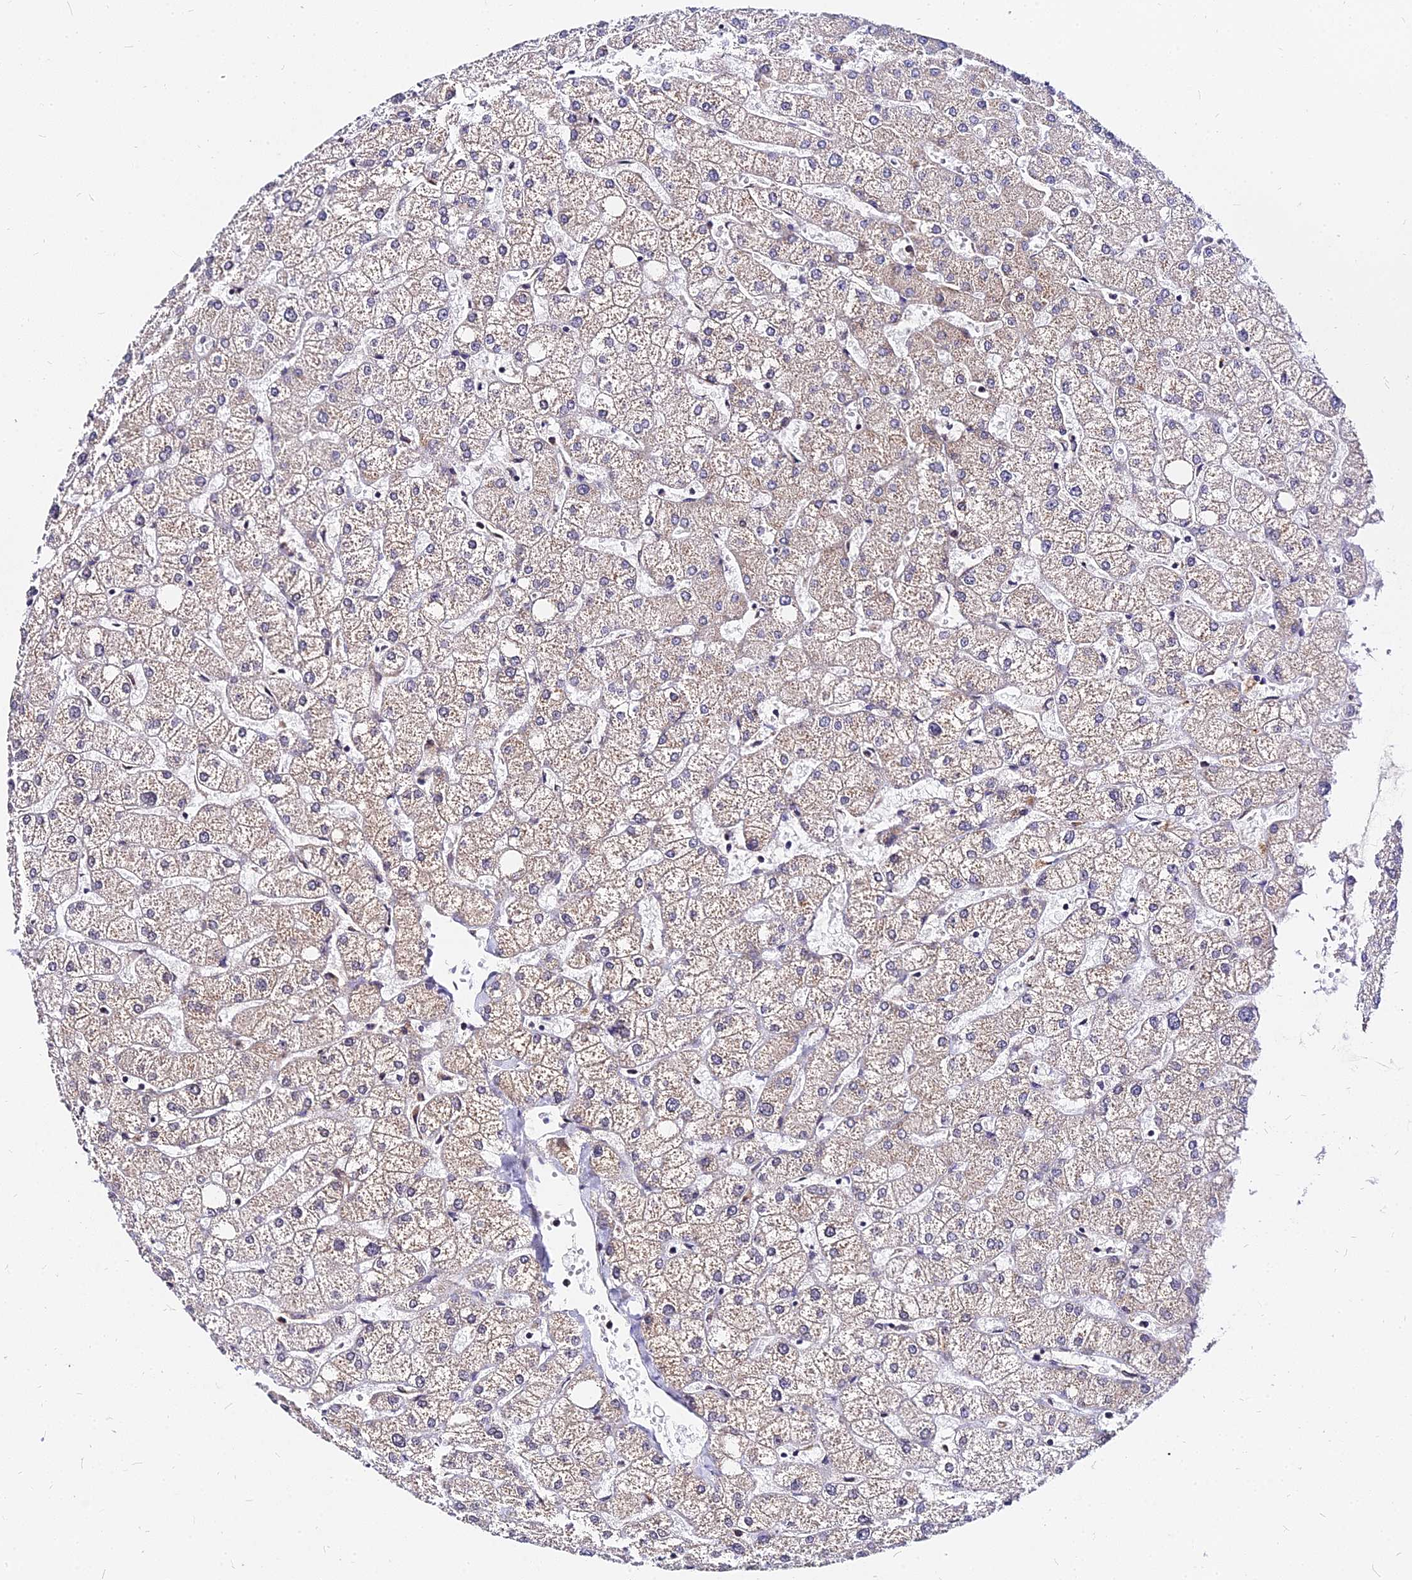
{"staining": {"intensity": "weak", "quantity": "25%-75%", "location": "cytoplasmic/membranous"}, "tissue": "liver", "cell_type": "Cholangiocytes", "image_type": "normal", "snomed": [{"axis": "morphology", "description": "Normal tissue, NOS"}, {"axis": "topography", "description": "Liver"}], "caption": "Weak cytoplasmic/membranous positivity is present in approximately 25%-75% of cholangiocytes in benign liver. The staining was performed using DAB to visualize the protein expression in brown, while the nuclei were stained in blue with hematoxylin (Magnification: 20x).", "gene": "RNF121", "patient": {"sex": "female", "age": 54}}